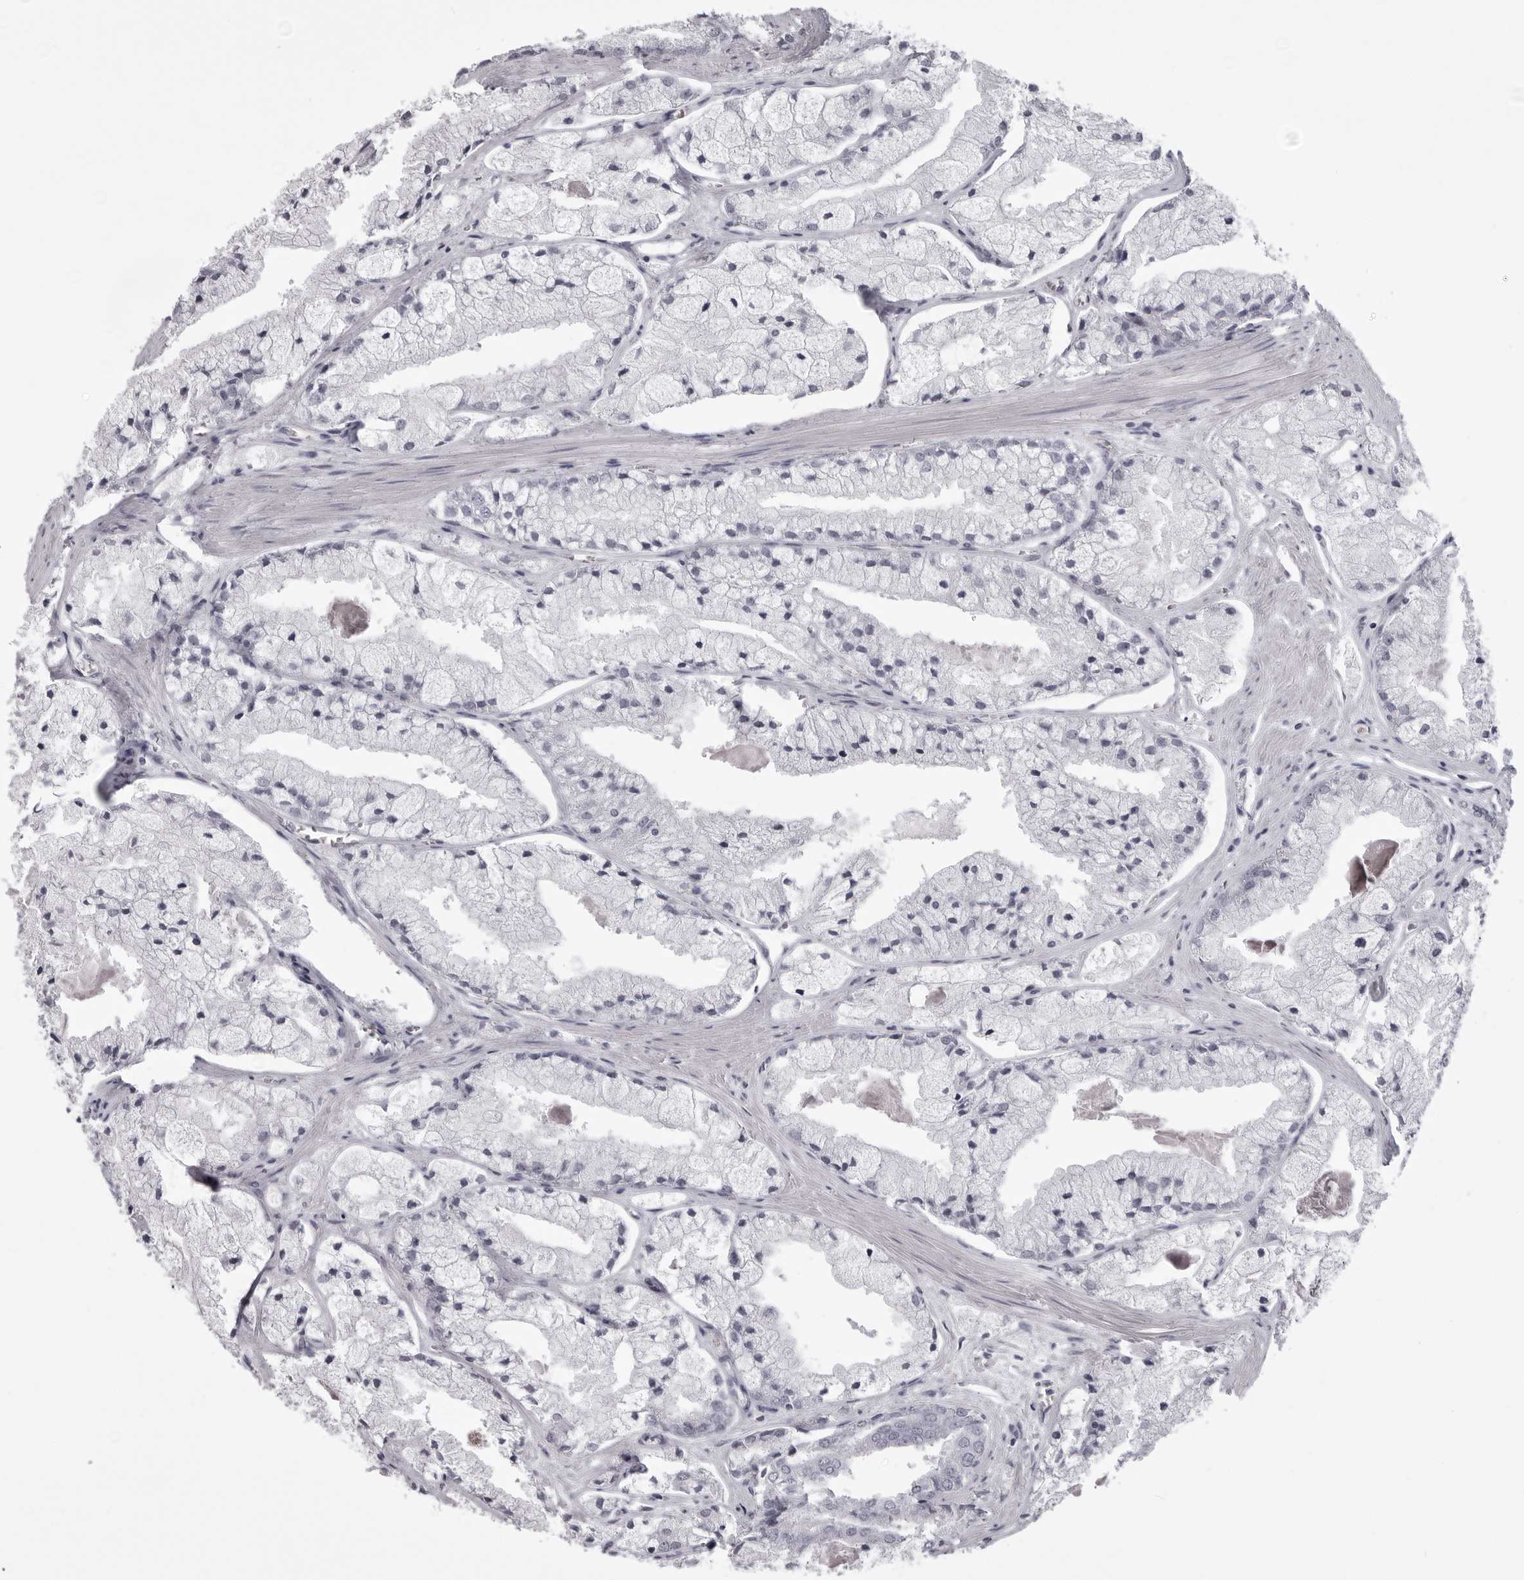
{"staining": {"intensity": "negative", "quantity": "none", "location": "none"}, "tissue": "prostate cancer", "cell_type": "Tumor cells", "image_type": "cancer", "snomed": [{"axis": "morphology", "description": "Adenocarcinoma, High grade"}, {"axis": "topography", "description": "Prostate"}], "caption": "This is a histopathology image of immunohistochemistry (IHC) staining of prostate cancer (adenocarcinoma (high-grade)), which shows no staining in tumor cells.", "gene": "EPHA10", "patient": {"sex": "male", "age": 50}}